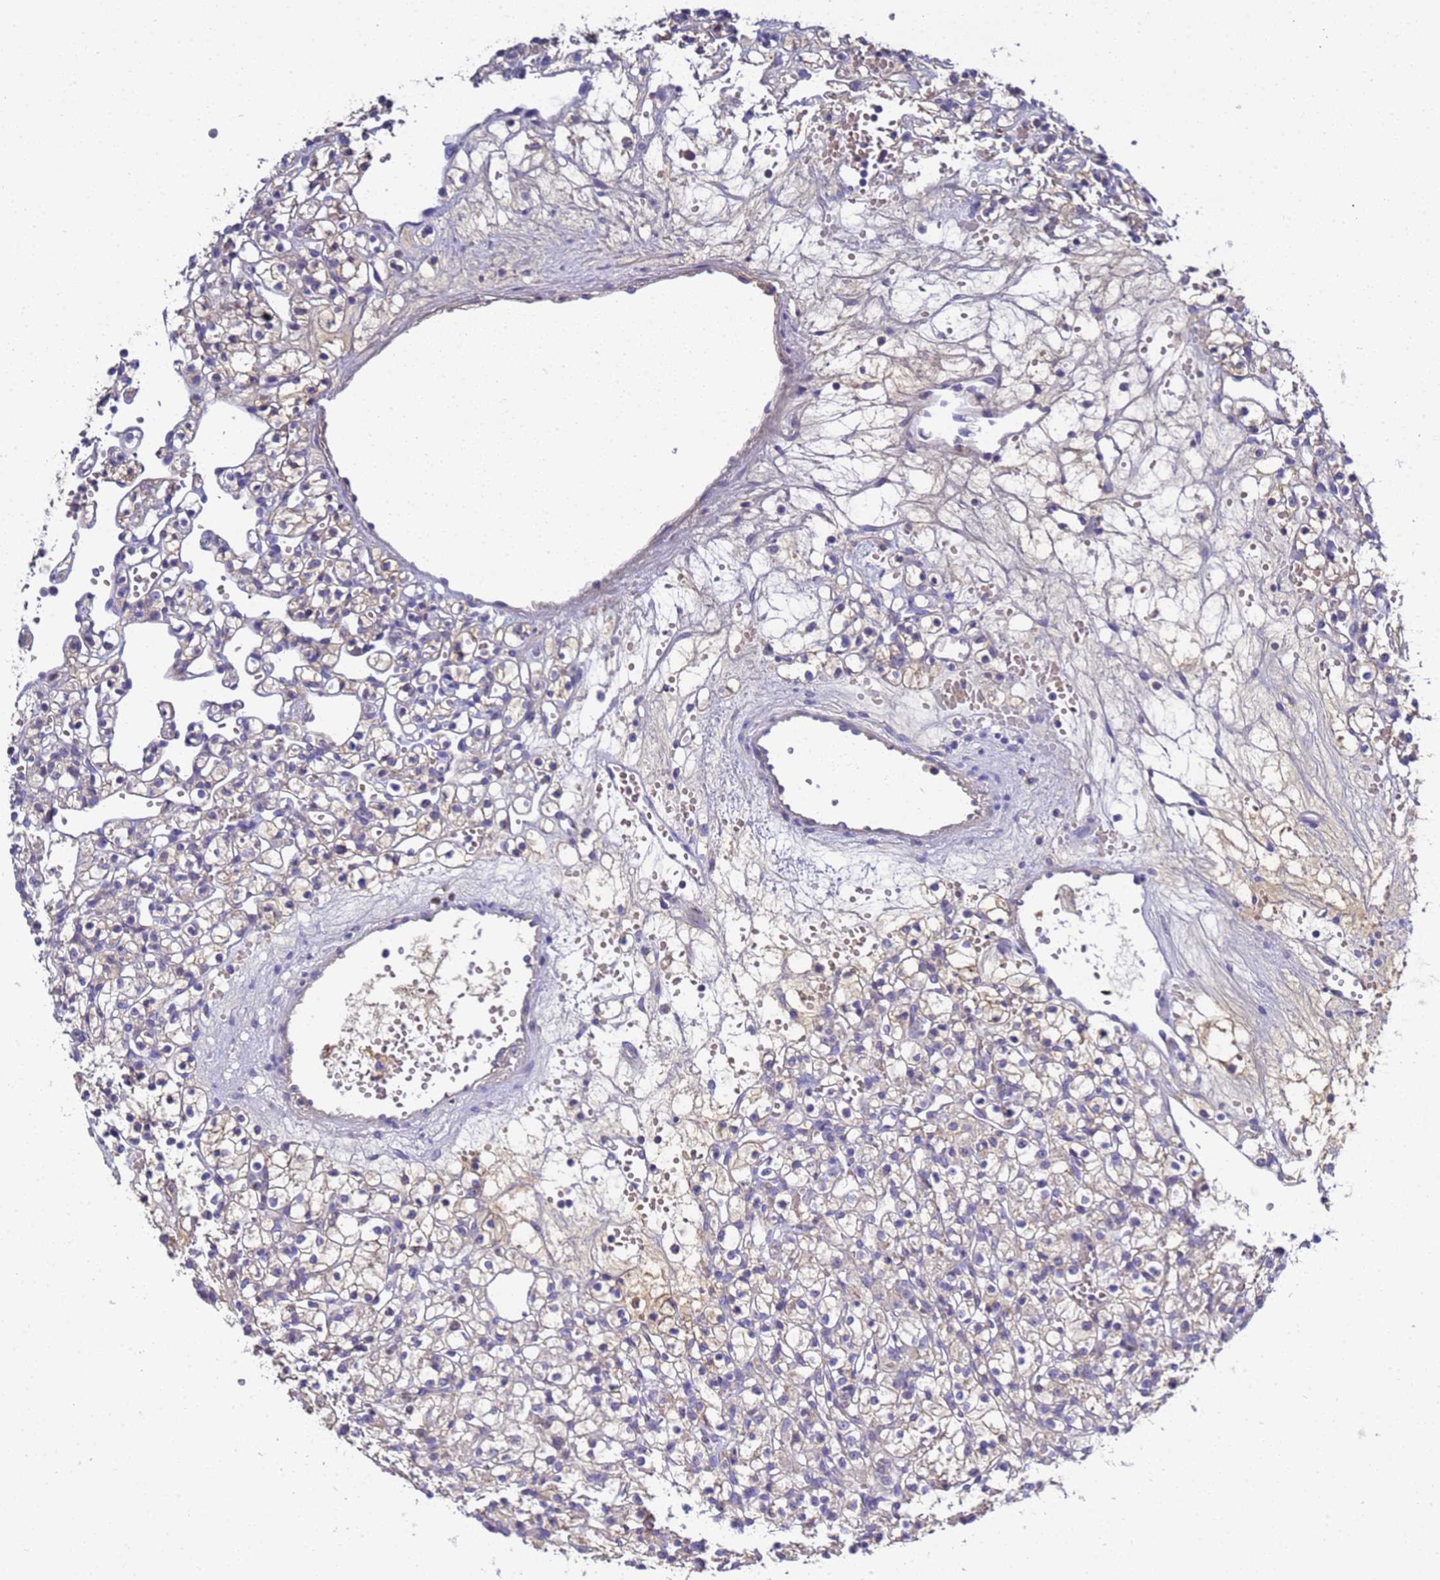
{"staining": {"intensity": "weak", "quantity": "25%-75%", "location": "cytoplasmic/membranous"}, "tissue": "renal cancer", "cell_type": "Tumor cells", "image_type": "cancer", "snomed": [{"axis": "morphology", "description": "Adenocarcinoma, NOS"}, {"axis": "topography", "description": "Kidney"}], "caption": "This micrograph reveals IHC staining of human adenocarcinoma (renal), with low weak cytoplasmic/membranous expression in about 25%-75% of tumor cells.", "gene": "TBCD", "patient": {"sex": "female", "age": 59}}